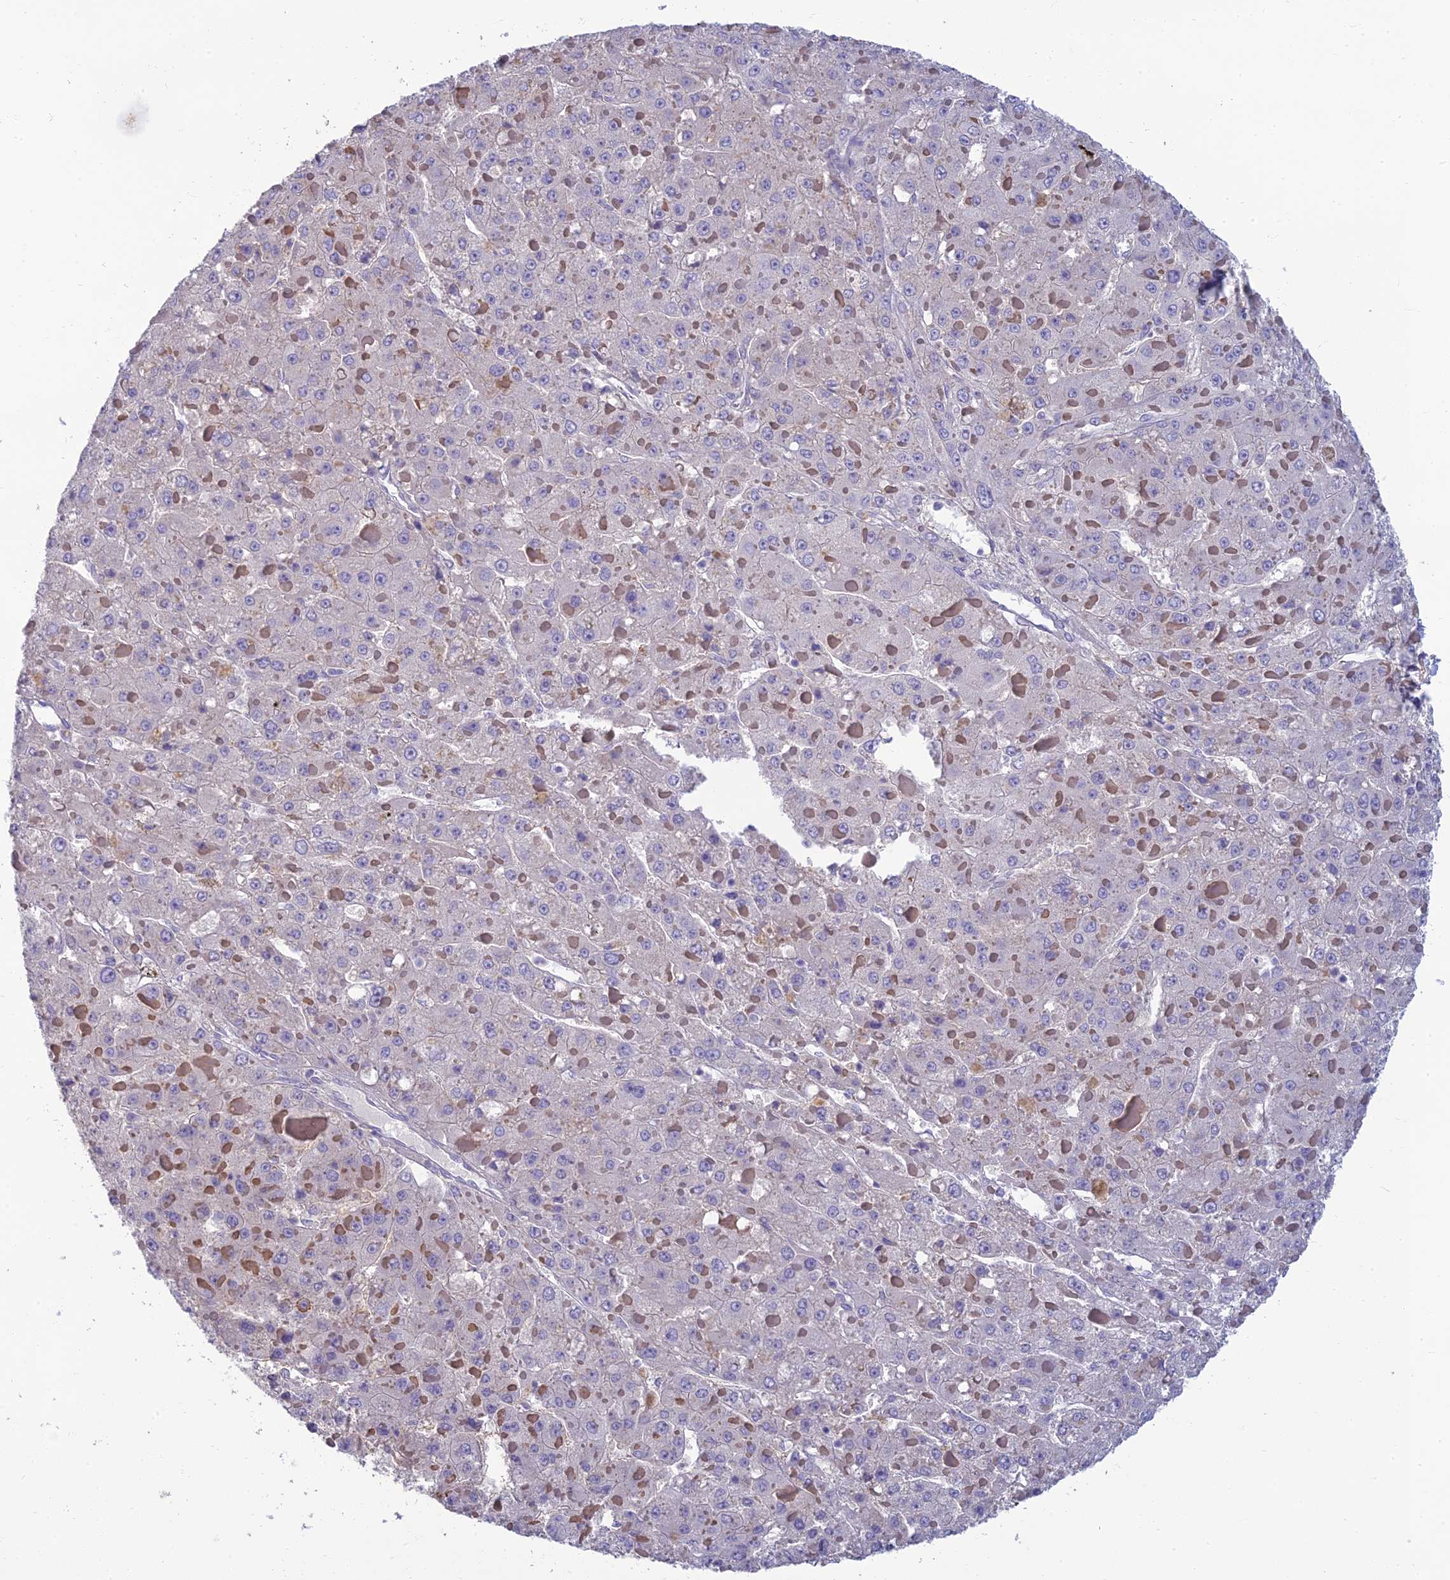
{"staining": {"intensity": "negative", "quantity": "none", "location": "none"}, "tissue": "liver cancer", "cell_type": "Tumor cells", "image_type": "cancer", "snomed": [{"axis": "morphology", "description": "Carcinoma, Hepatocellular, NOS"}, {"axis": "topography", "description": "Liver"}], "caption": "Immunohistochemical staining of hepatocellular carcinoma (liver) shows no significant expression in tumor cells. (Brightfield microscopy of DAB (3,3'-diaminobenzidine) immunohistochemistry at high magnification).", "gene": "NEURL1", "patient": {"sex": "female", "age": 73}}